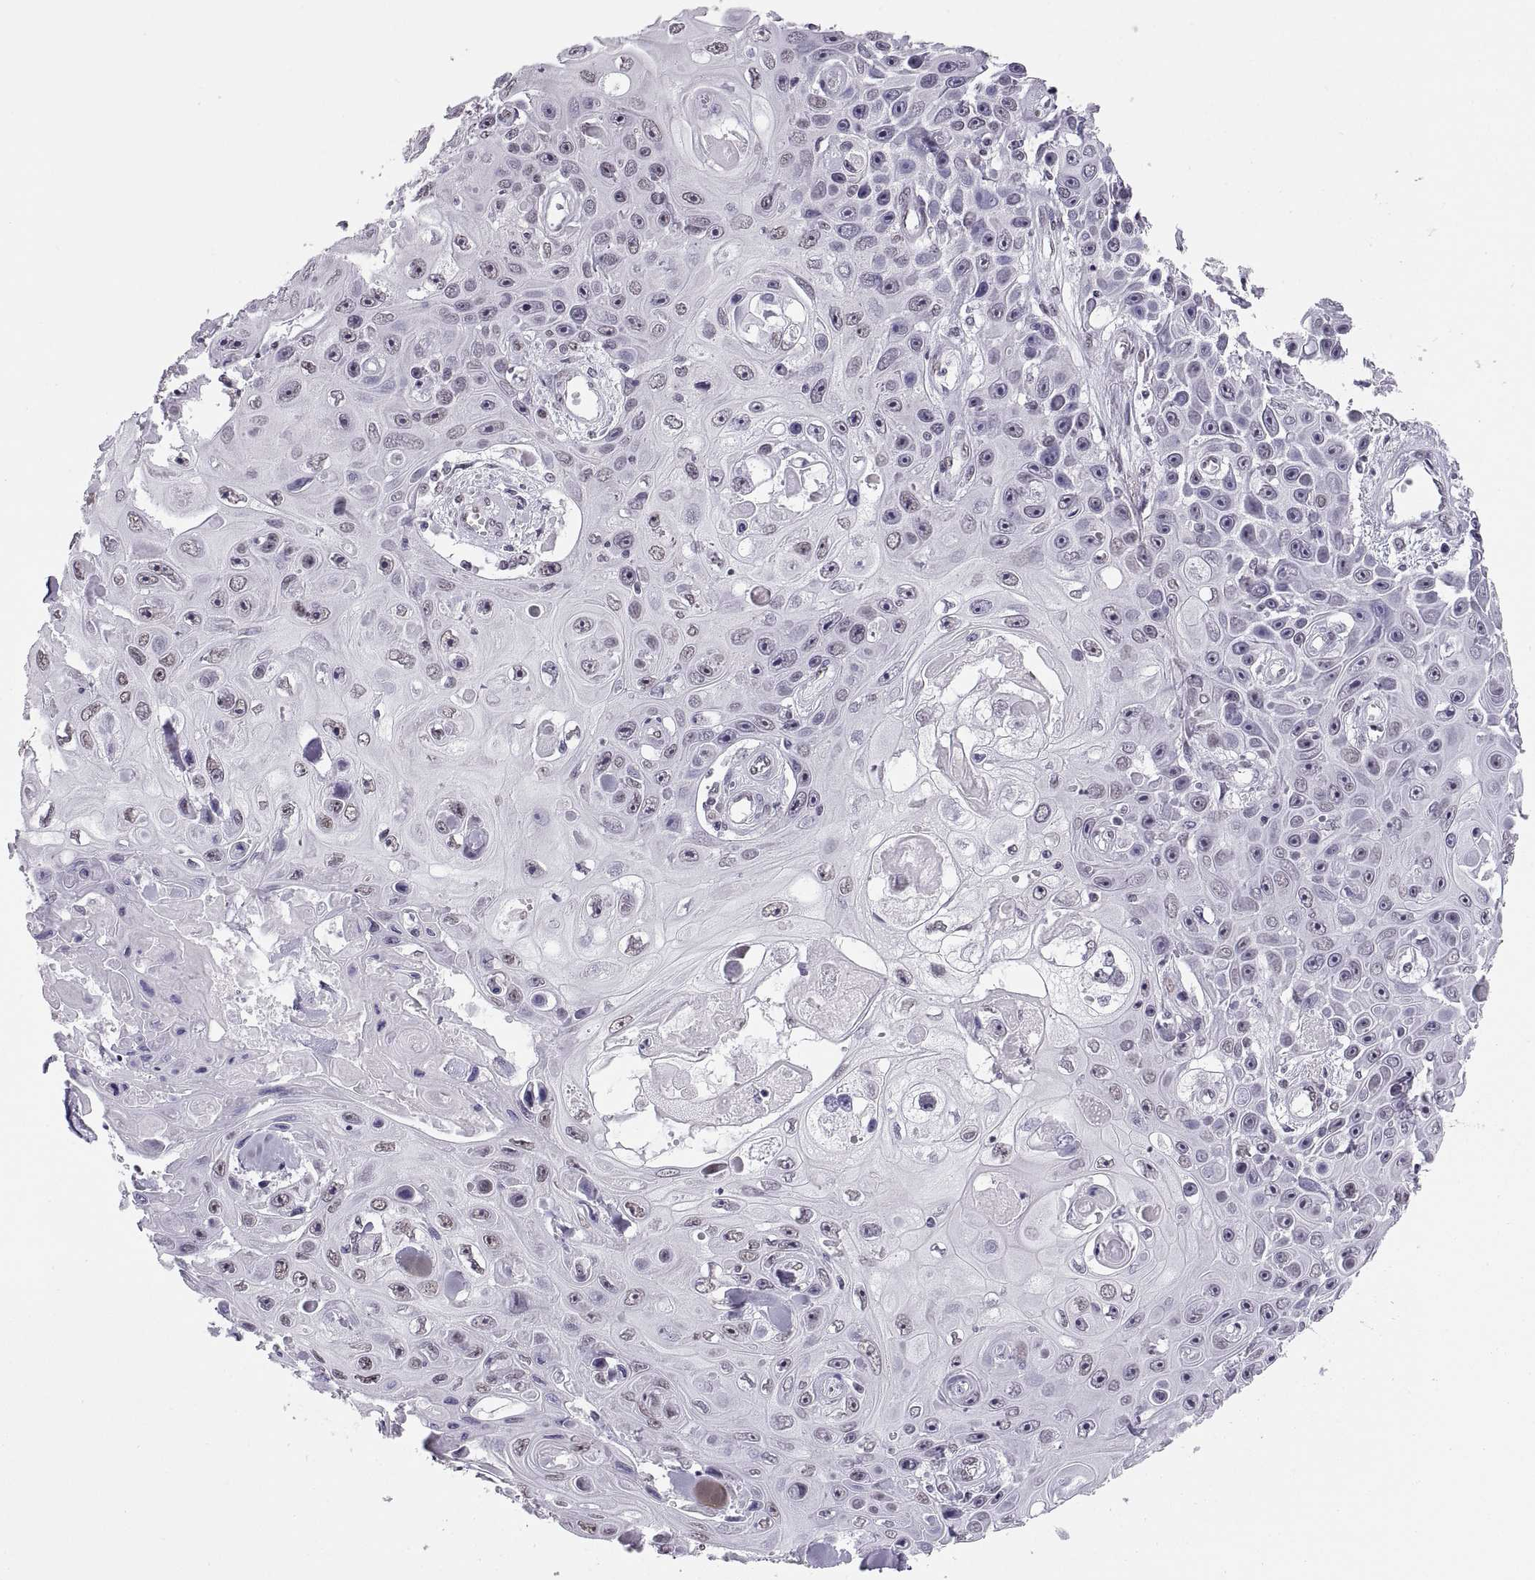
{"staining": {"intensity": "negative", "quantity": "none", "location": "none"}, "tissue": "skin cancer", "cell_type": "Tumor cells", "image_type": "cancer", "snomed": [{"axis": "morphology", "description": "Squamous cell carcinoma, NOS"}, {"axis": "topography", "description": "Skin"}], "caption": "A high-resolution image shows immunohistochemistry staining of squamous cell carcinoma (skin), which shows no significant staining in tumor cells. (DAB (3,3'-diaminobenzidine) immunohistochemistry (IHC) with hematoxylin counter stain).", "gene": "CARTPT", "patient": {"sex": "male", "age": 82}}